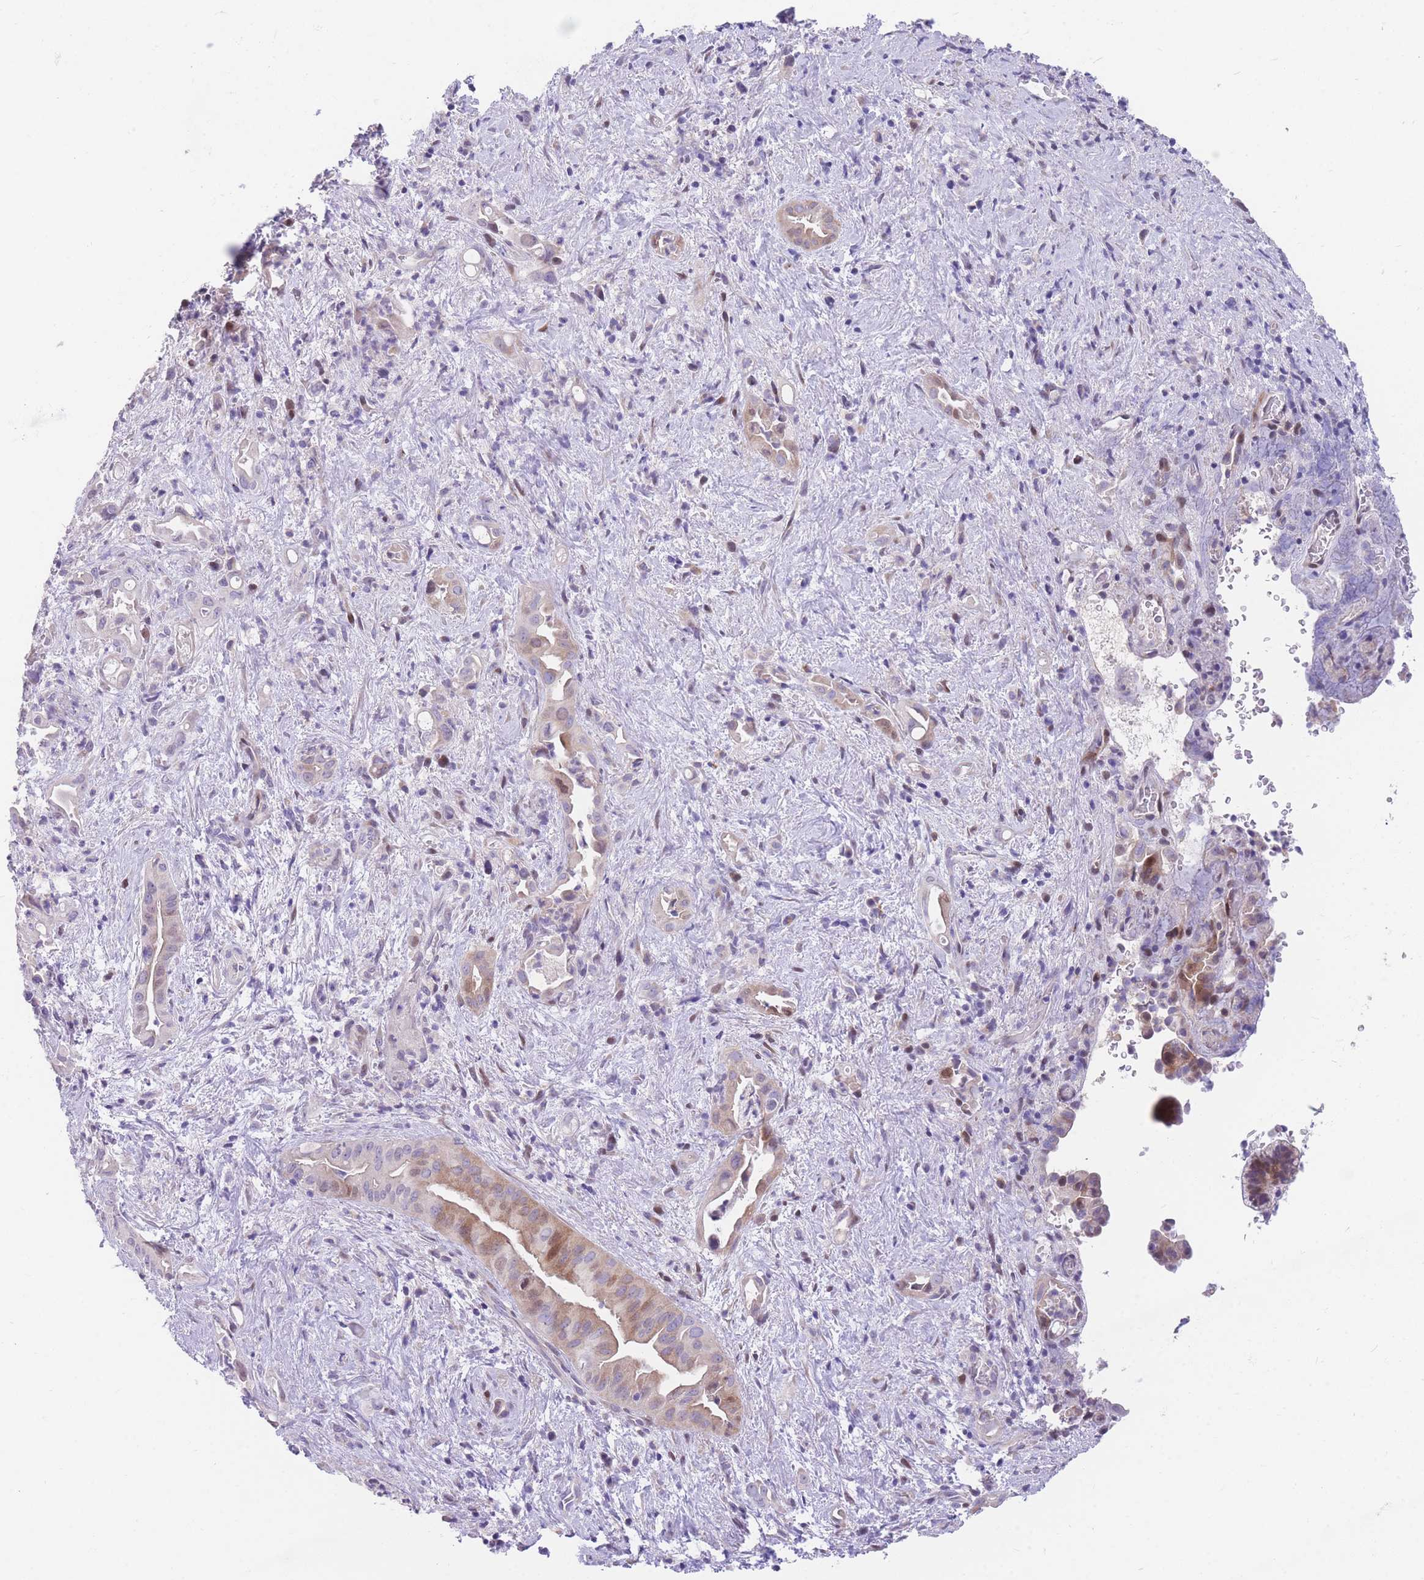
{"staining": {"intensity": "moderate", "quantity": "<25%", "location": "cytoplasmic/membranous,nuclear"}, "tissue": "liver cancer", "cell_type": "Tumor cells", "image_type": "cancer", "snomed": [{"axis": "morphology", "description": "Cholangiocarcinoma"}, {"axis": "topography", "description": "Liver"}], "caption": "Moderate cytoplasmic/membranous and nuclear staining for a protein is seen in about <25% of tumor cells of liver cholangiocarcinoma using IHC.", "gene": "SHCBP1", "patient": {"sex": "female", "age": 68}}